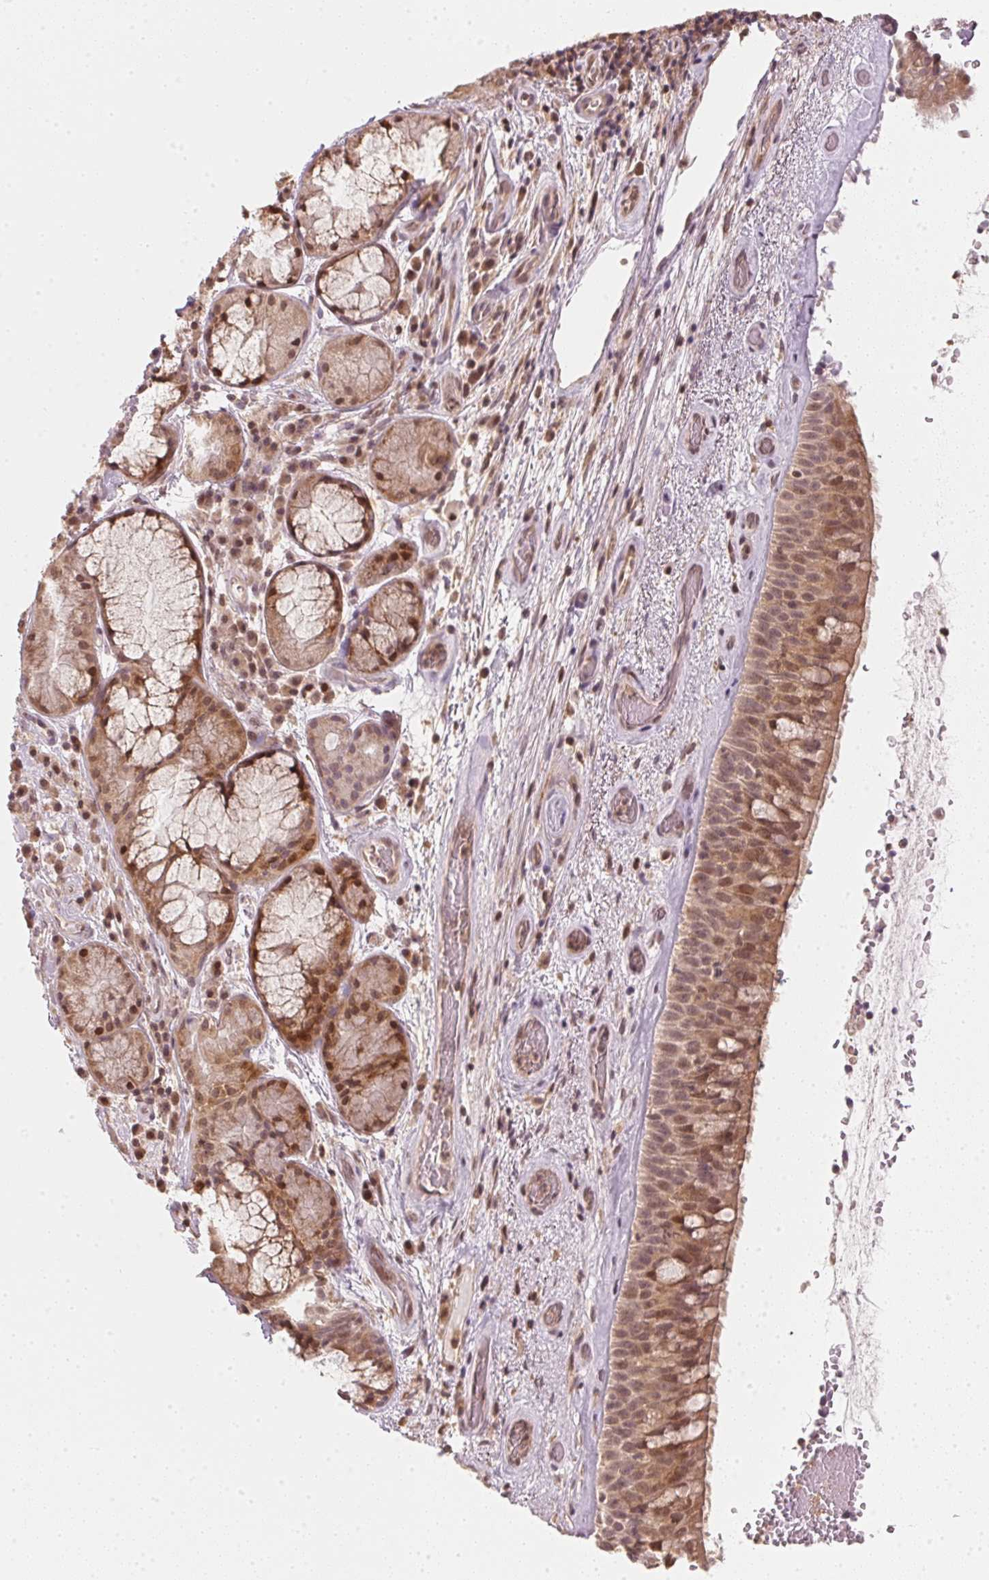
{"staining": {"intensity": "moderate", "quantity": ">75%", "location": "cytoplasmic/membranous,nuclear"}, "tissue": "bronchus", "cell_type": "Respiratory epithelial cells", "image_type": "normal", "snomed": [{"axis": "morphology", "description": "Normal tissue, NOS"}, {"axis": "topography", "description": "Bronchus"}], "caption": "About >75% of respiratory epithelial cells in unremarkable bronchus display moderate cytoplasmic/membranous,nuclear protein staining as visualized by brown immunohistochemical staining.", "gene": "UBE2L3", "patient": {"sex": "male", "age": 48}}